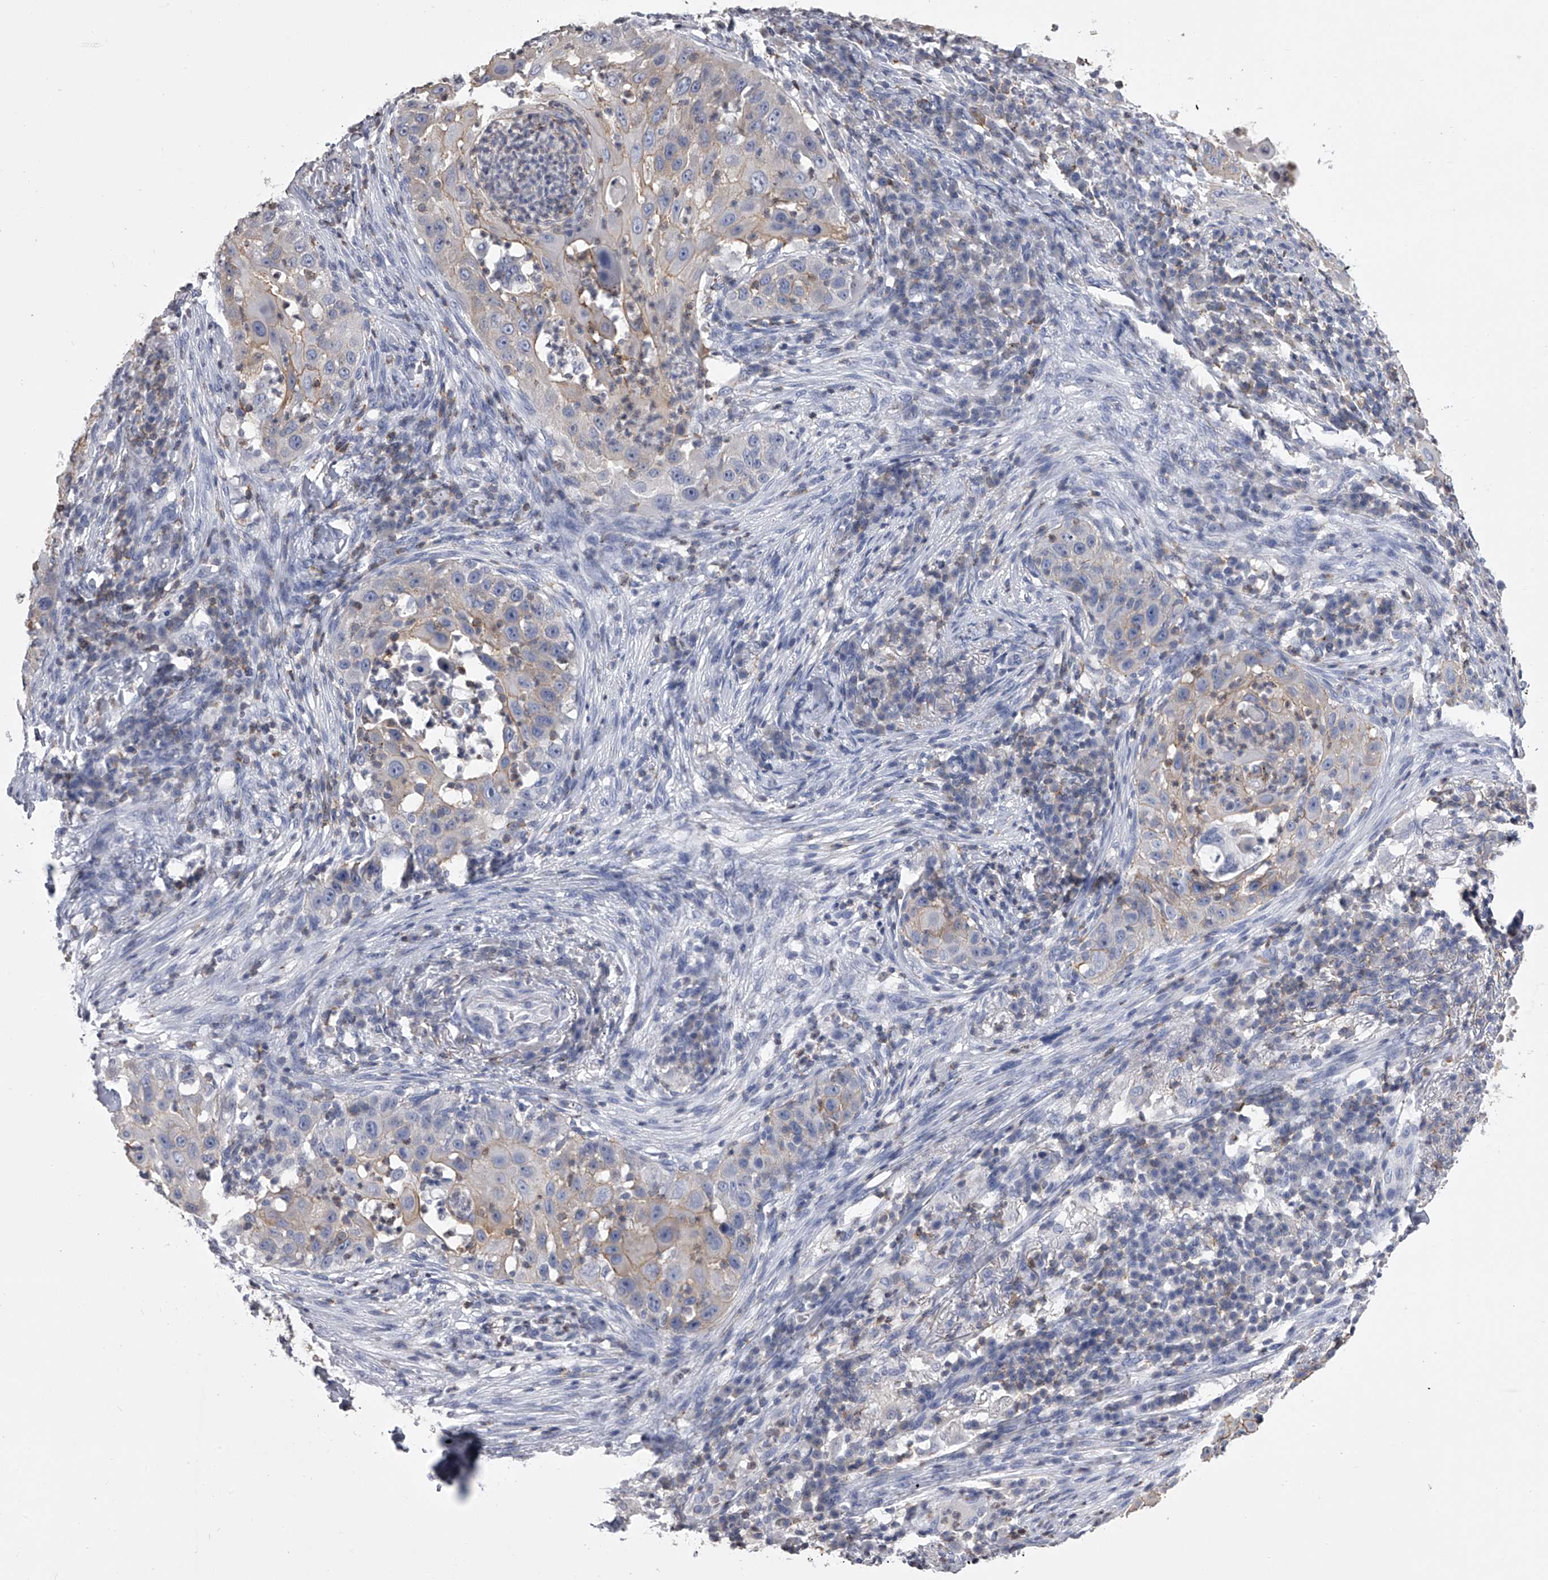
{"staining": {"intensity": "weak", "quantity": ">75%", "location": "cytoplasmic/membranous"}, "tissue": "skin cancer", "cell_type": "Tumor cells", "image_type": "cancer", "snomed": [{"axis": "morphology", "description": "Squamous cell carcinoma, NOS"}, {"axis": "topography", "description": "Skin"}], "caption": "Immunohistochemistry photomicrograph of neoplastic tissue: skin cancer (squamous cell carcinoma) stained using IHC displays low levels of weak protein expression localized specifically in the cytoplasmic/membranous of tumor cells, appearing as a cytoplasmic/membranous brown color.", "gene": "TASP1", "patient": {"sex": "female", "age": 44}}